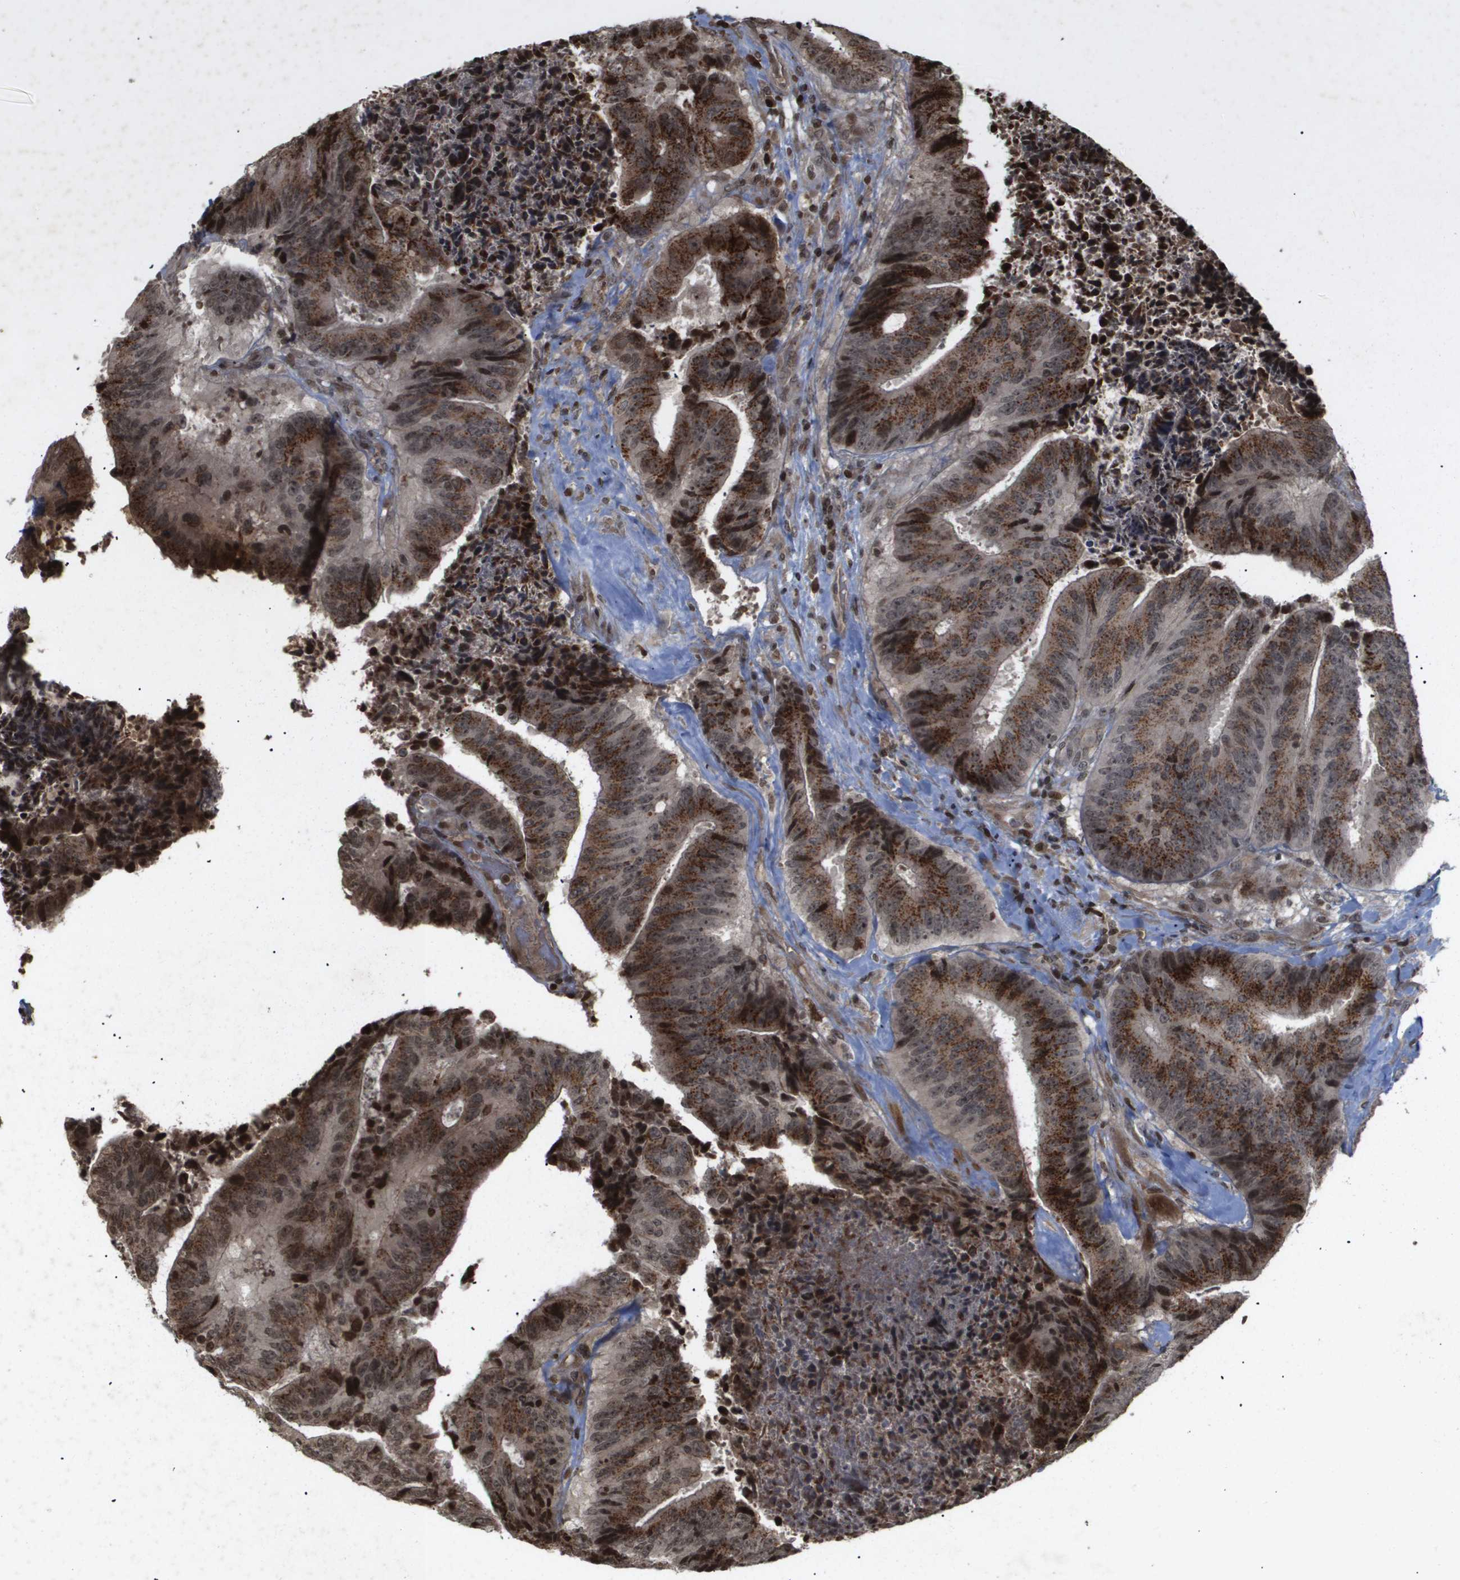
{"staining": {"intensity": "strong", "quantity": ">75%", "location": "cytoplasmic/membranous,nuclear"}, "tissue": "colorectal cancer", "cell_type": "Tumor cells", "image_type": "cancer", "snomed": [{"axis": "morphology", "description": "Adenocarcinoma, NOS"}, {"axis": "topography", "description": "Rectum"}], "caption": "Adenocarcinoma (colorectal) stained with a brown dye displays strong cytoplasmic/membranous and nuclear positive staining in approximately >75% of tumor cells.", "gene": "HSPA6", "patient": {"sex": "male", "age": 72}}